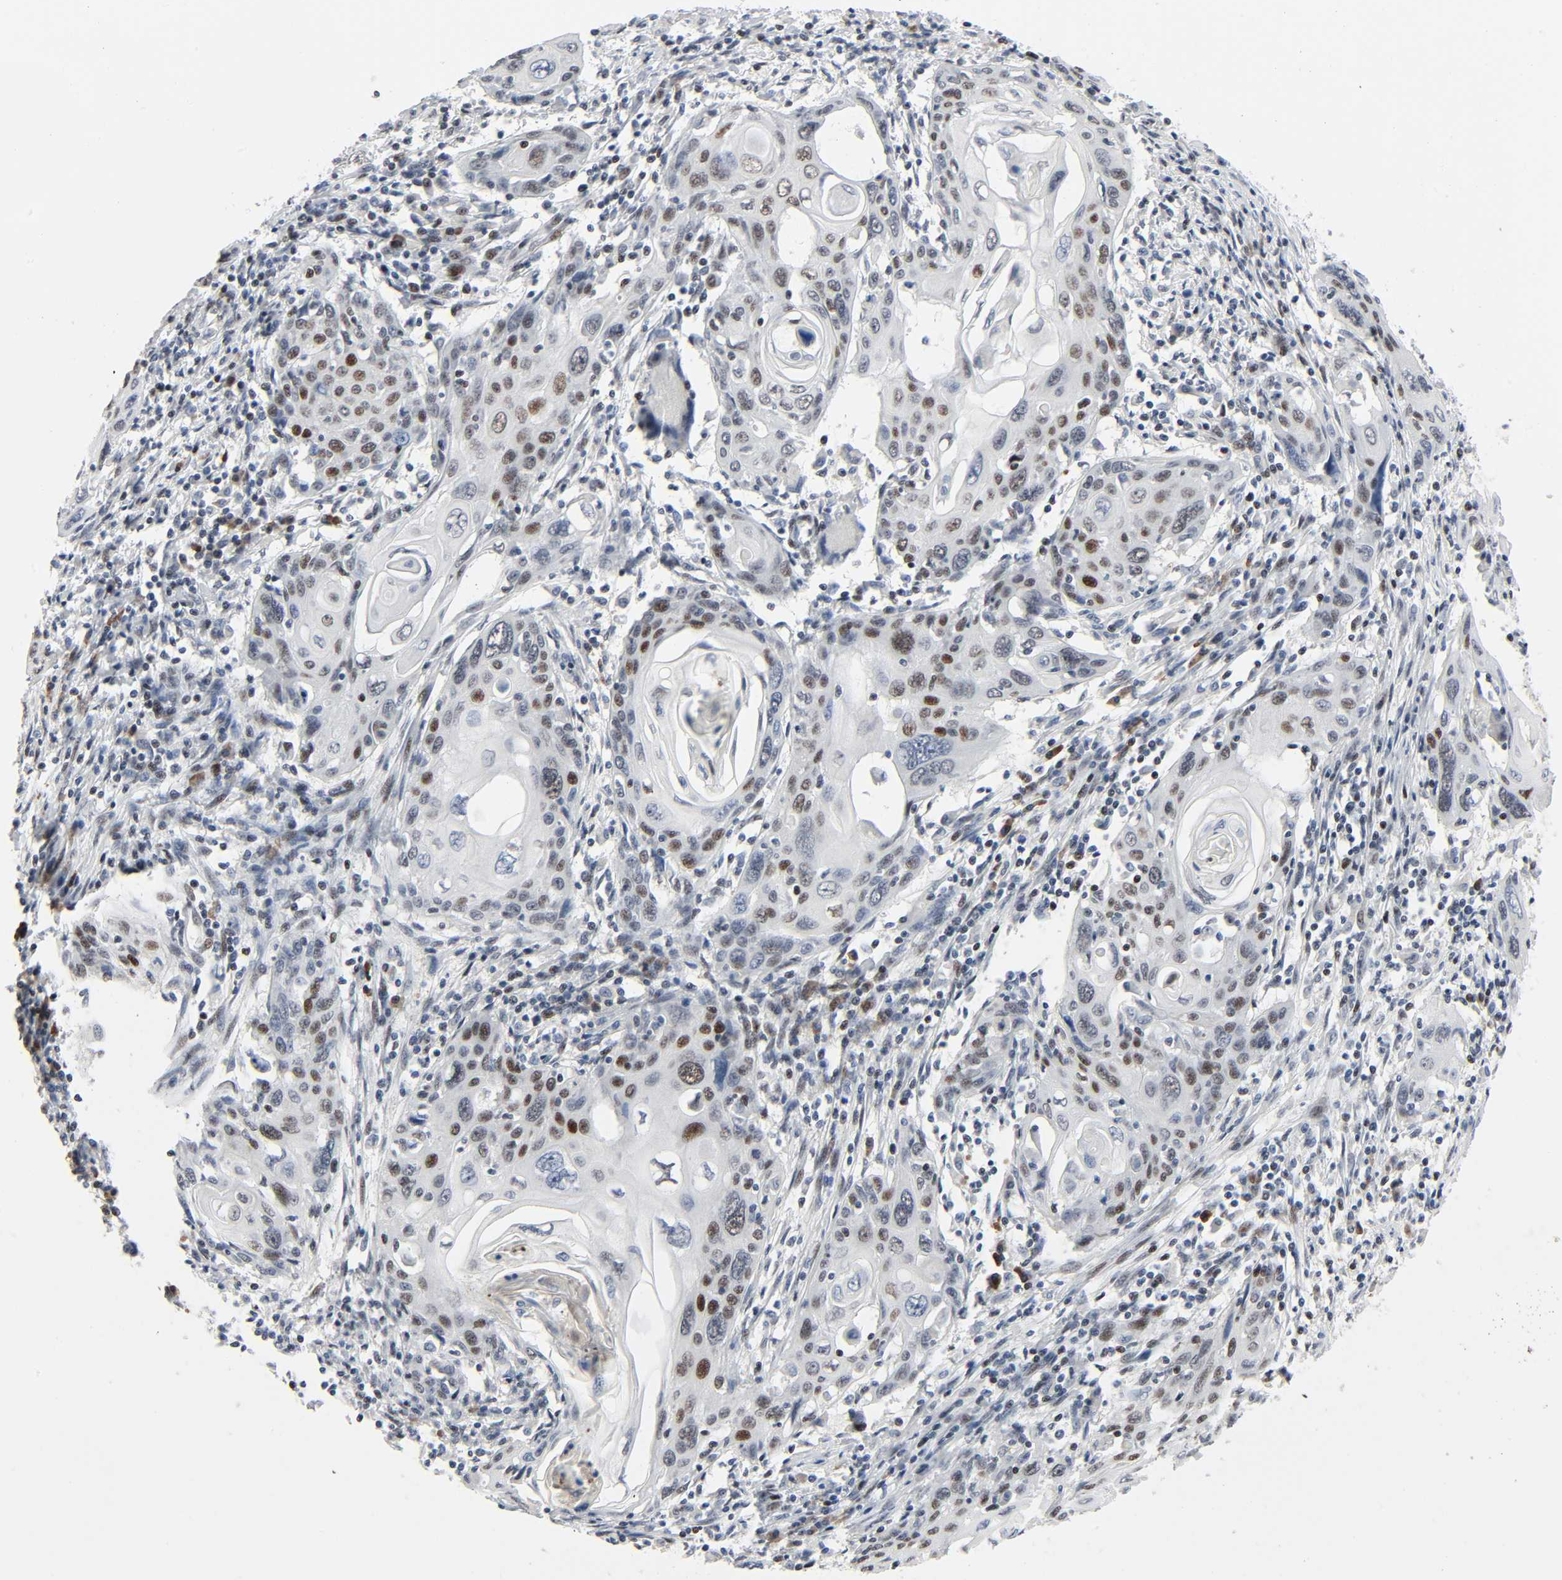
{"staining": {"intensity": "moderate", "quantity": ">75%", "location": "nuclear"}, "tissue": "cervical cancer", "cell_type": "Tumor cells", "image_type": "cancer", "snomed": [{"axis": "morphology", "description": "Squamous cell carcinoma, NOS"}, {"axis": "topography", "description": "Cervix"}], "caption": "Protein staining of cervical cancer (squamous cell carcinoma) tissue demonstrates moderate nuclear positivity in approximately >75% of tumor cells.", "gene": "CREBBP", "patient": {"sex": "female", "age": 40}}